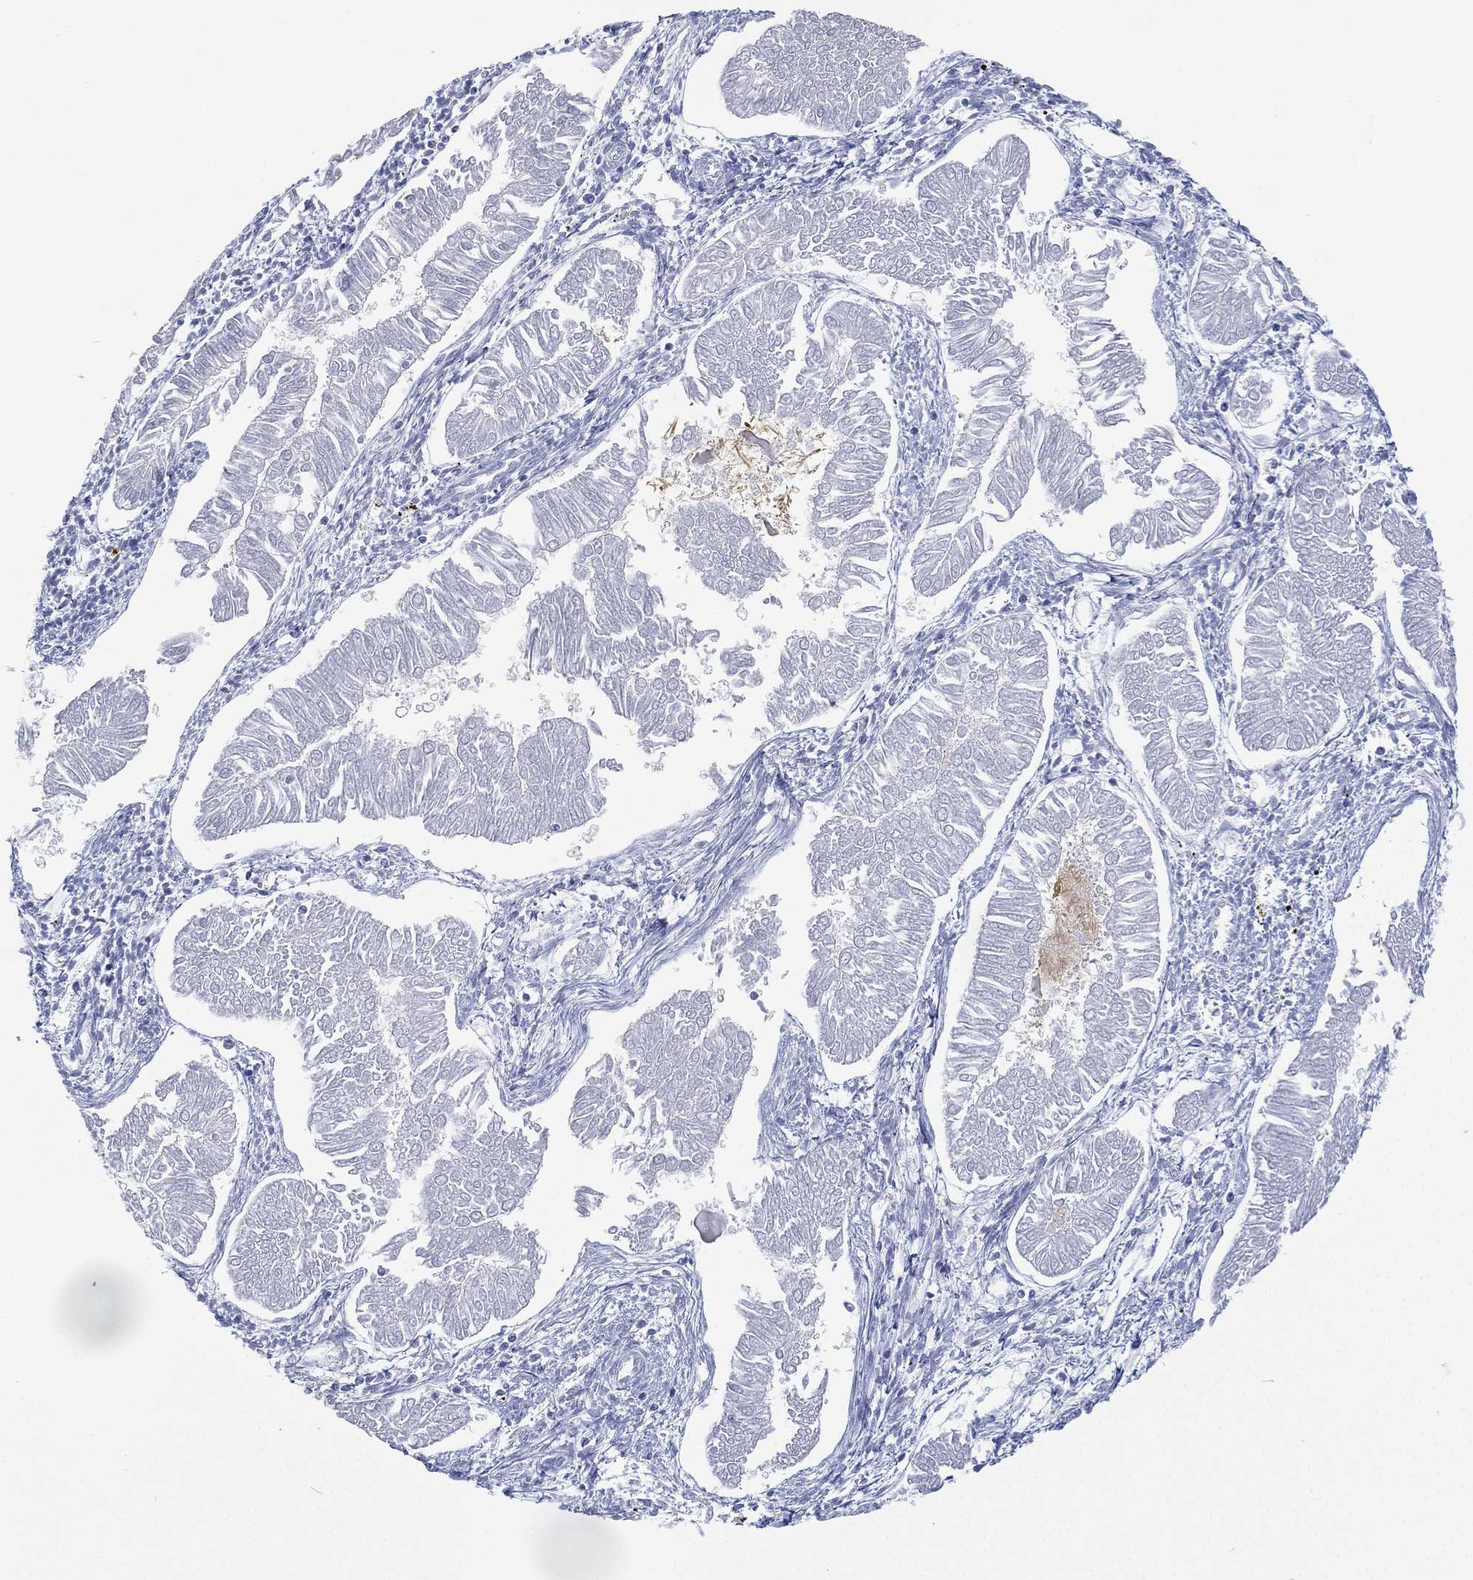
{"staining": {"intensity": "negative", "quantity": "none", "location": "none"}, "tissue": "endometrial cancer", "cell_type": "Tumor cells", "image_type": "cancer", "snomed": [{"axis": "morphology", "description": "Adenocarcinoma, NOS"}, {"axis": "topography", "description": "Endometrium"}], "caption": "IHC histopathology image of human endometrial adenocarcinoma stained for a protein (brown), which exhibits no staining in tumor cells.", "gene": "FMO1", "patient": {"sex": "female", "age": 53}}